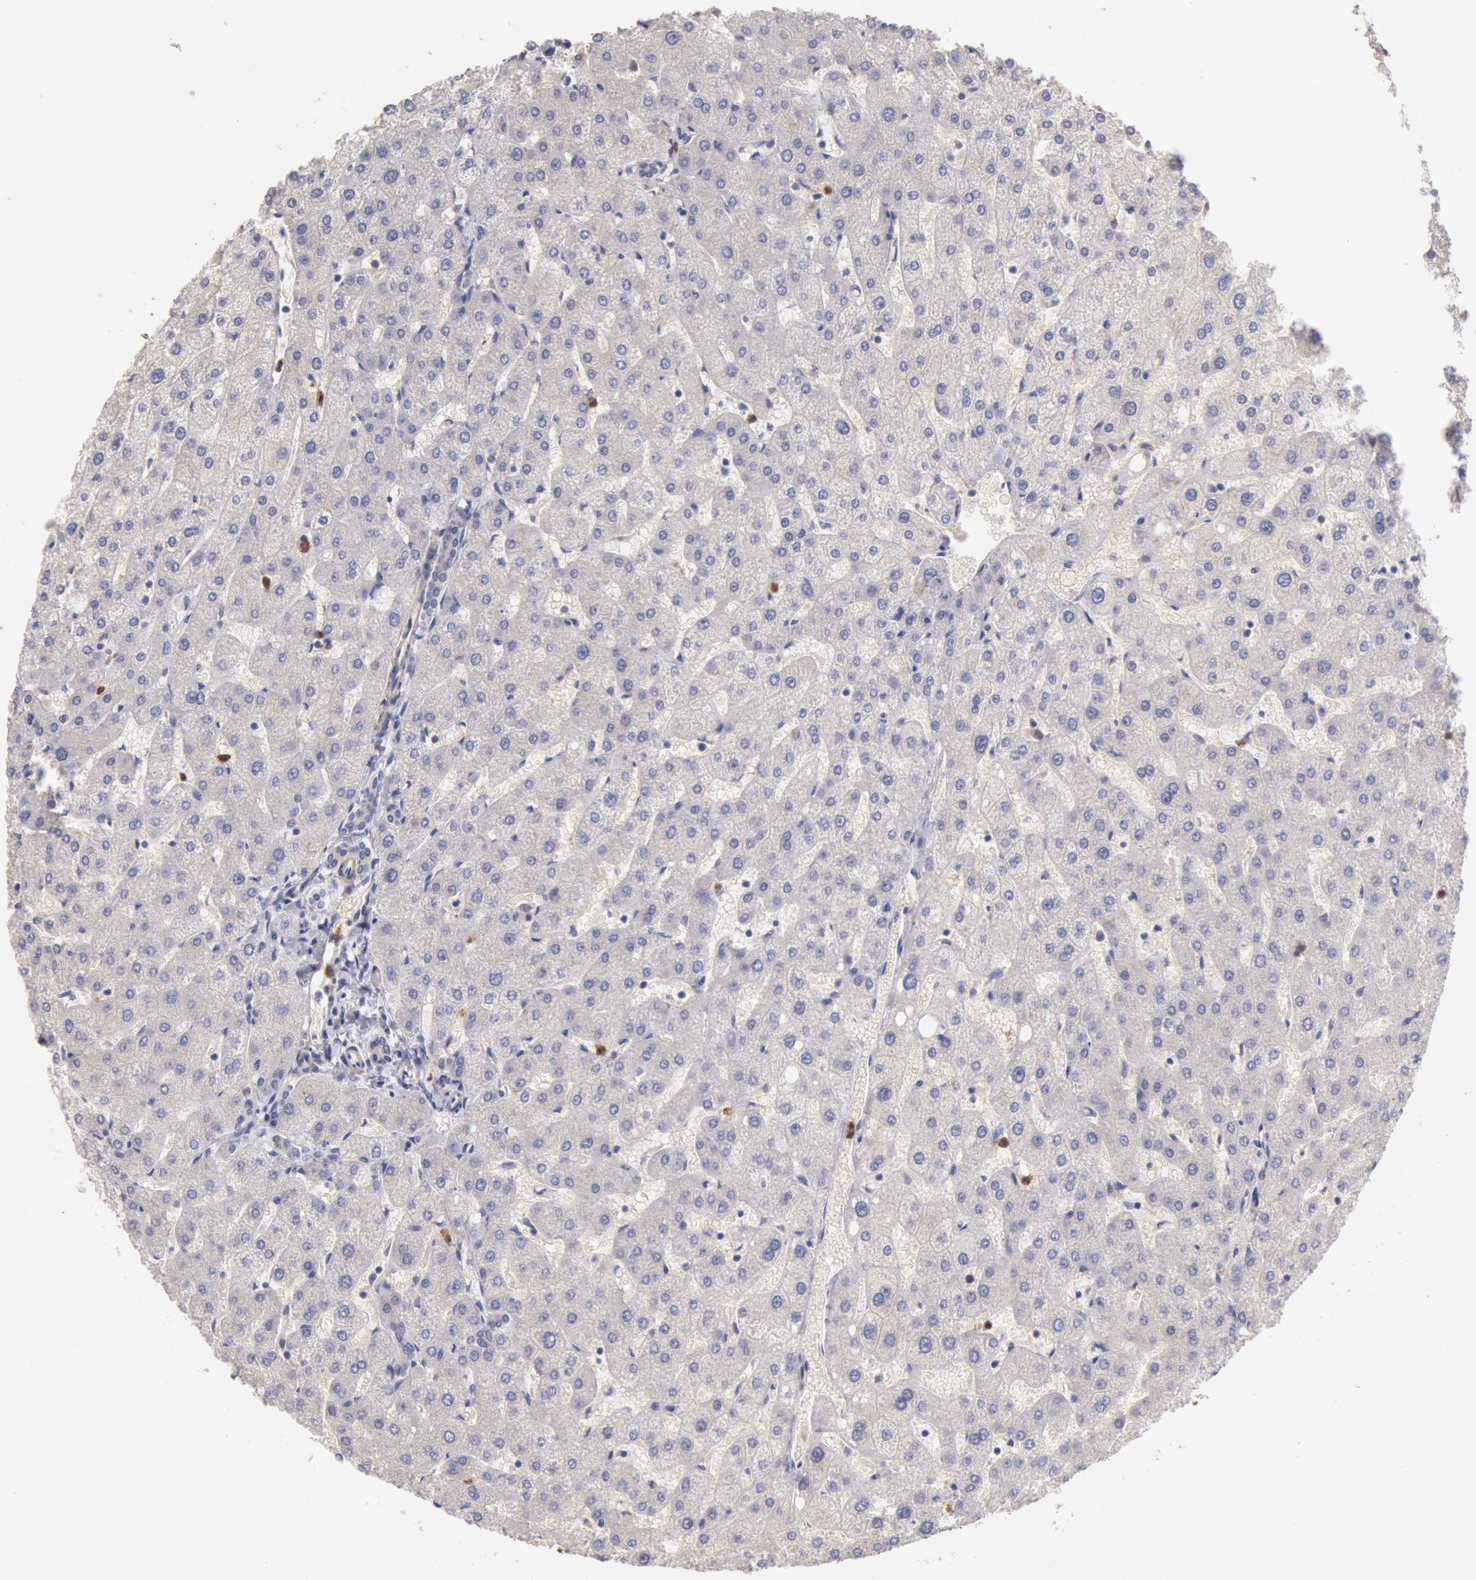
{"staining": {"intensity": "negative", "quantity": "none", "location": "none"}, "tissue": "liver", "cell_type": "Cholangiocytes", "image_type": "normal", "snomed": [{"axis": "morphology", "description": "Normal tissue, NOS"}, {"axis": "topography", "description": "Liver"}], "caption": "Liver stained for a protein using immunohistochemistry reveals no positivity cholangiocytes.", "gene": "TMED8", "patient": {"sex": "male", "age": 67}}